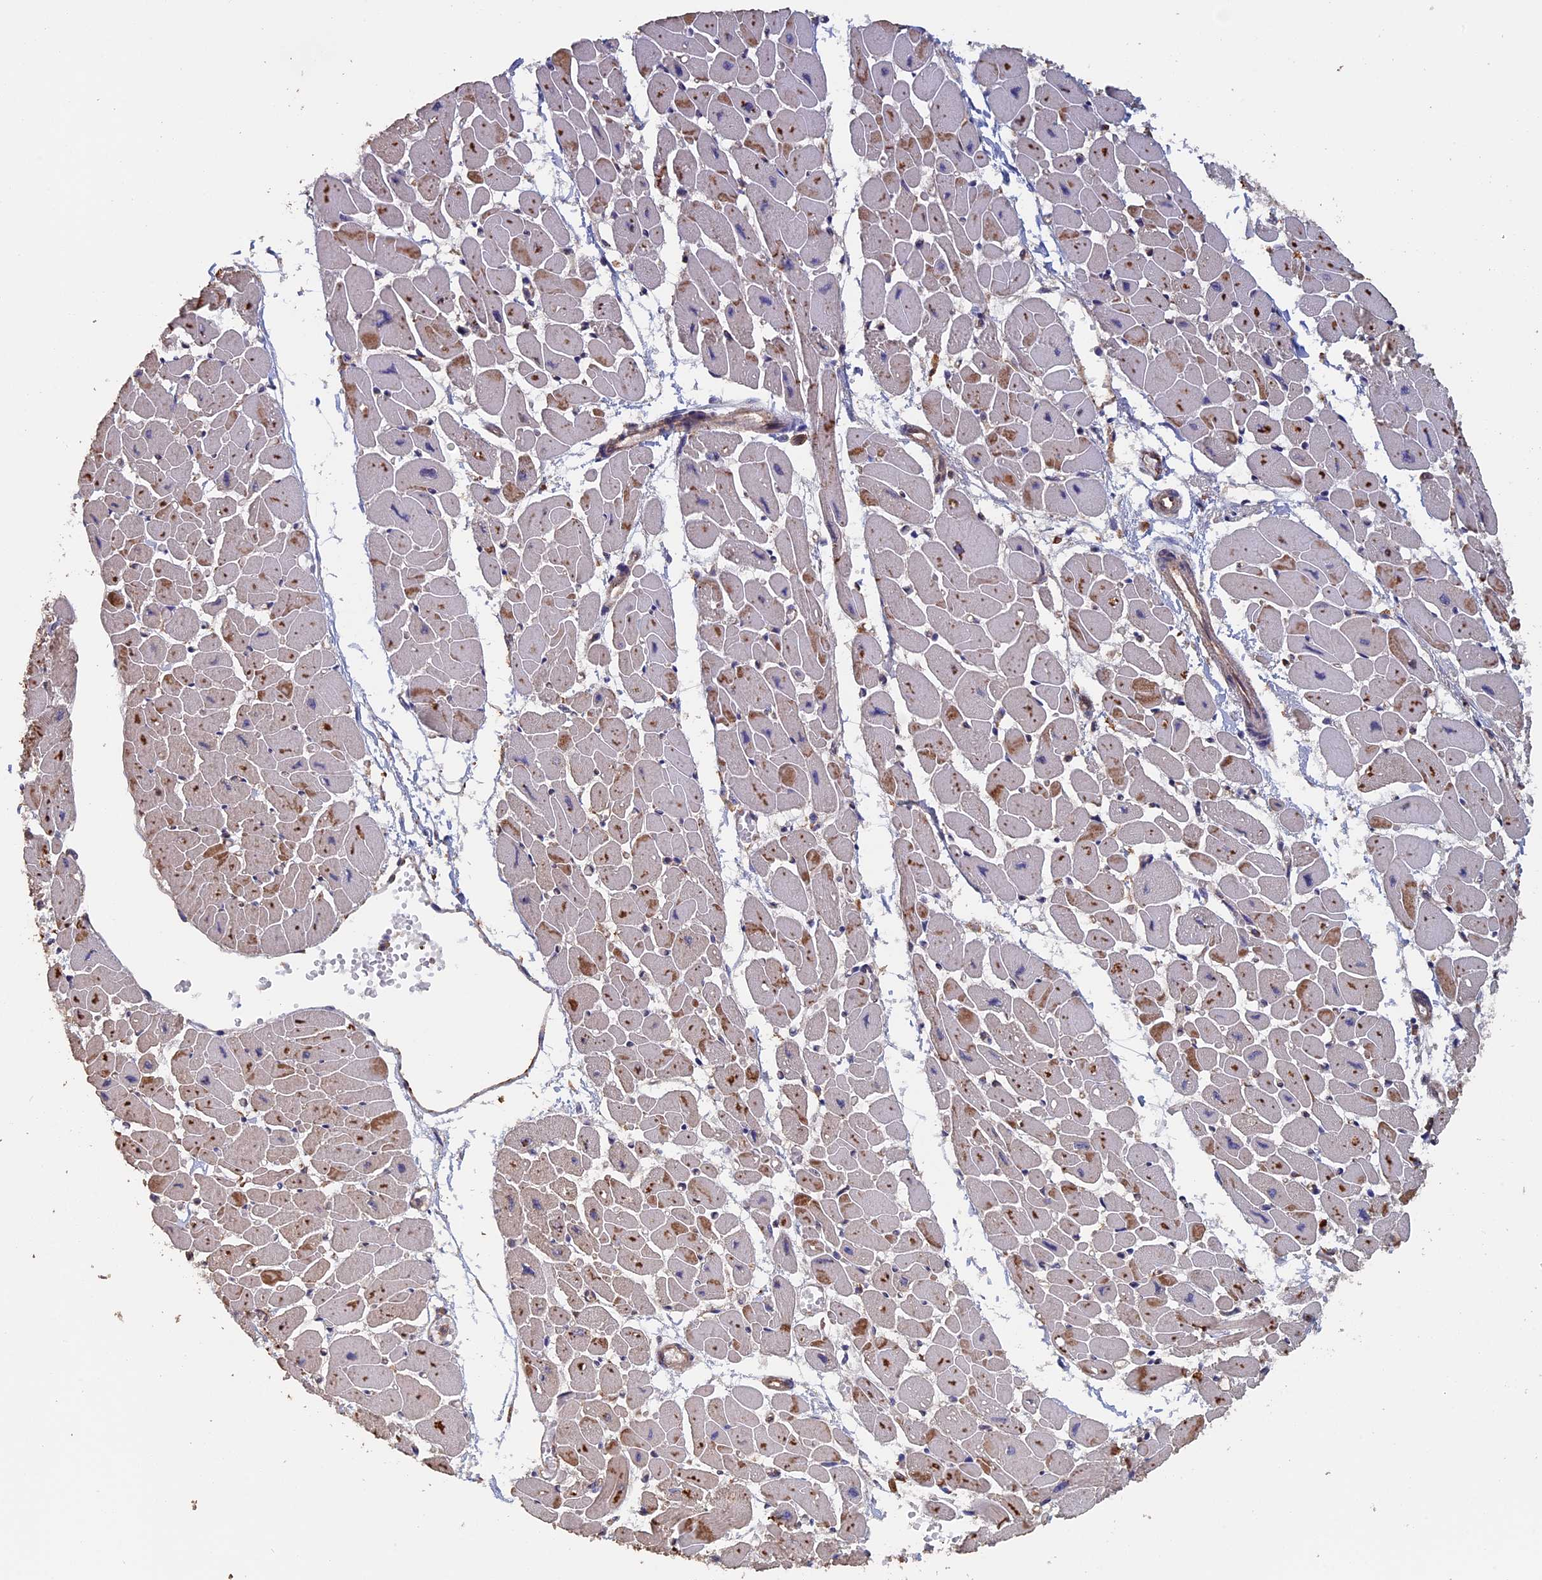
{"staining": {"intensity": "moderate", "quantity": "25%-75%", "location": "cytoplasmic/membranous"}, "tissue": "heart muscle", "cell_type": "Cardiomyocytes", "image_type": "normal", "snomed": [{"axis": "morphology", "description": "Normal tissue, NOS"}, {"axis": "topography", "description": "Heart"}], "caption": "Immunohistochemical staining of normal human heart muscle demonstrates 25%-75% levels of moderate cytoplasmic/membranous protein positivity in about 25%-75% of cardiomyocytes.", "gene": "PIGQ", "patient": {"sex": "female", "age": 54}}